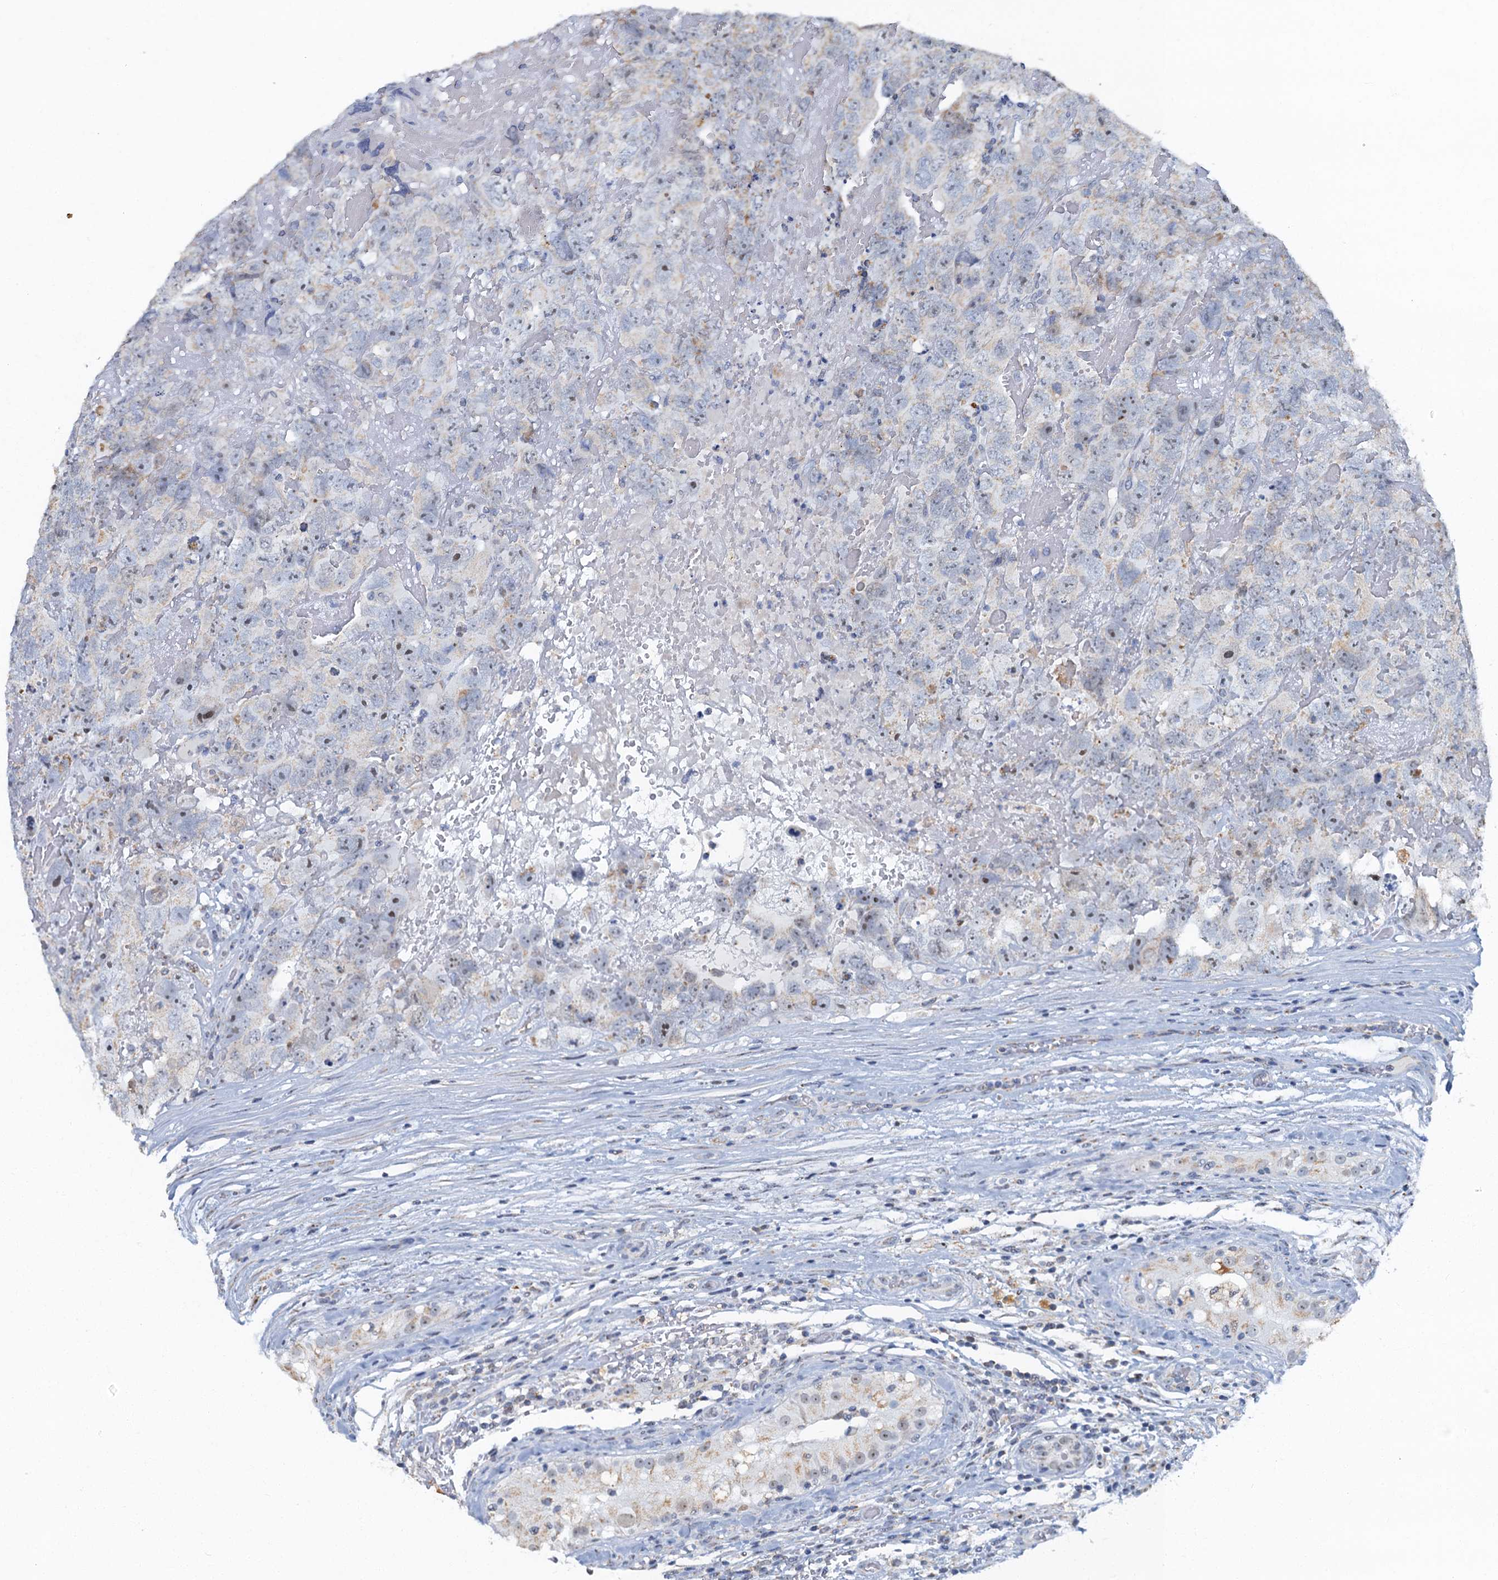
{"staining": {"intensity": "negative", "quantity": "none", "location": "none"}, "tissue": "testis cancer", "cell_type": "Tumor cells", "image_type": "cancer", "snomed": [{"axis": "morphology", "description": "Carcinoma, Embryonal, NOS"}, {"axis": "topography", "description": "Testis"}], "caption": "IHC of testis cancer displays no expression in tumor cells.", "gene": "RAD9B", "patient": {"sex": "male", "age": 45}}